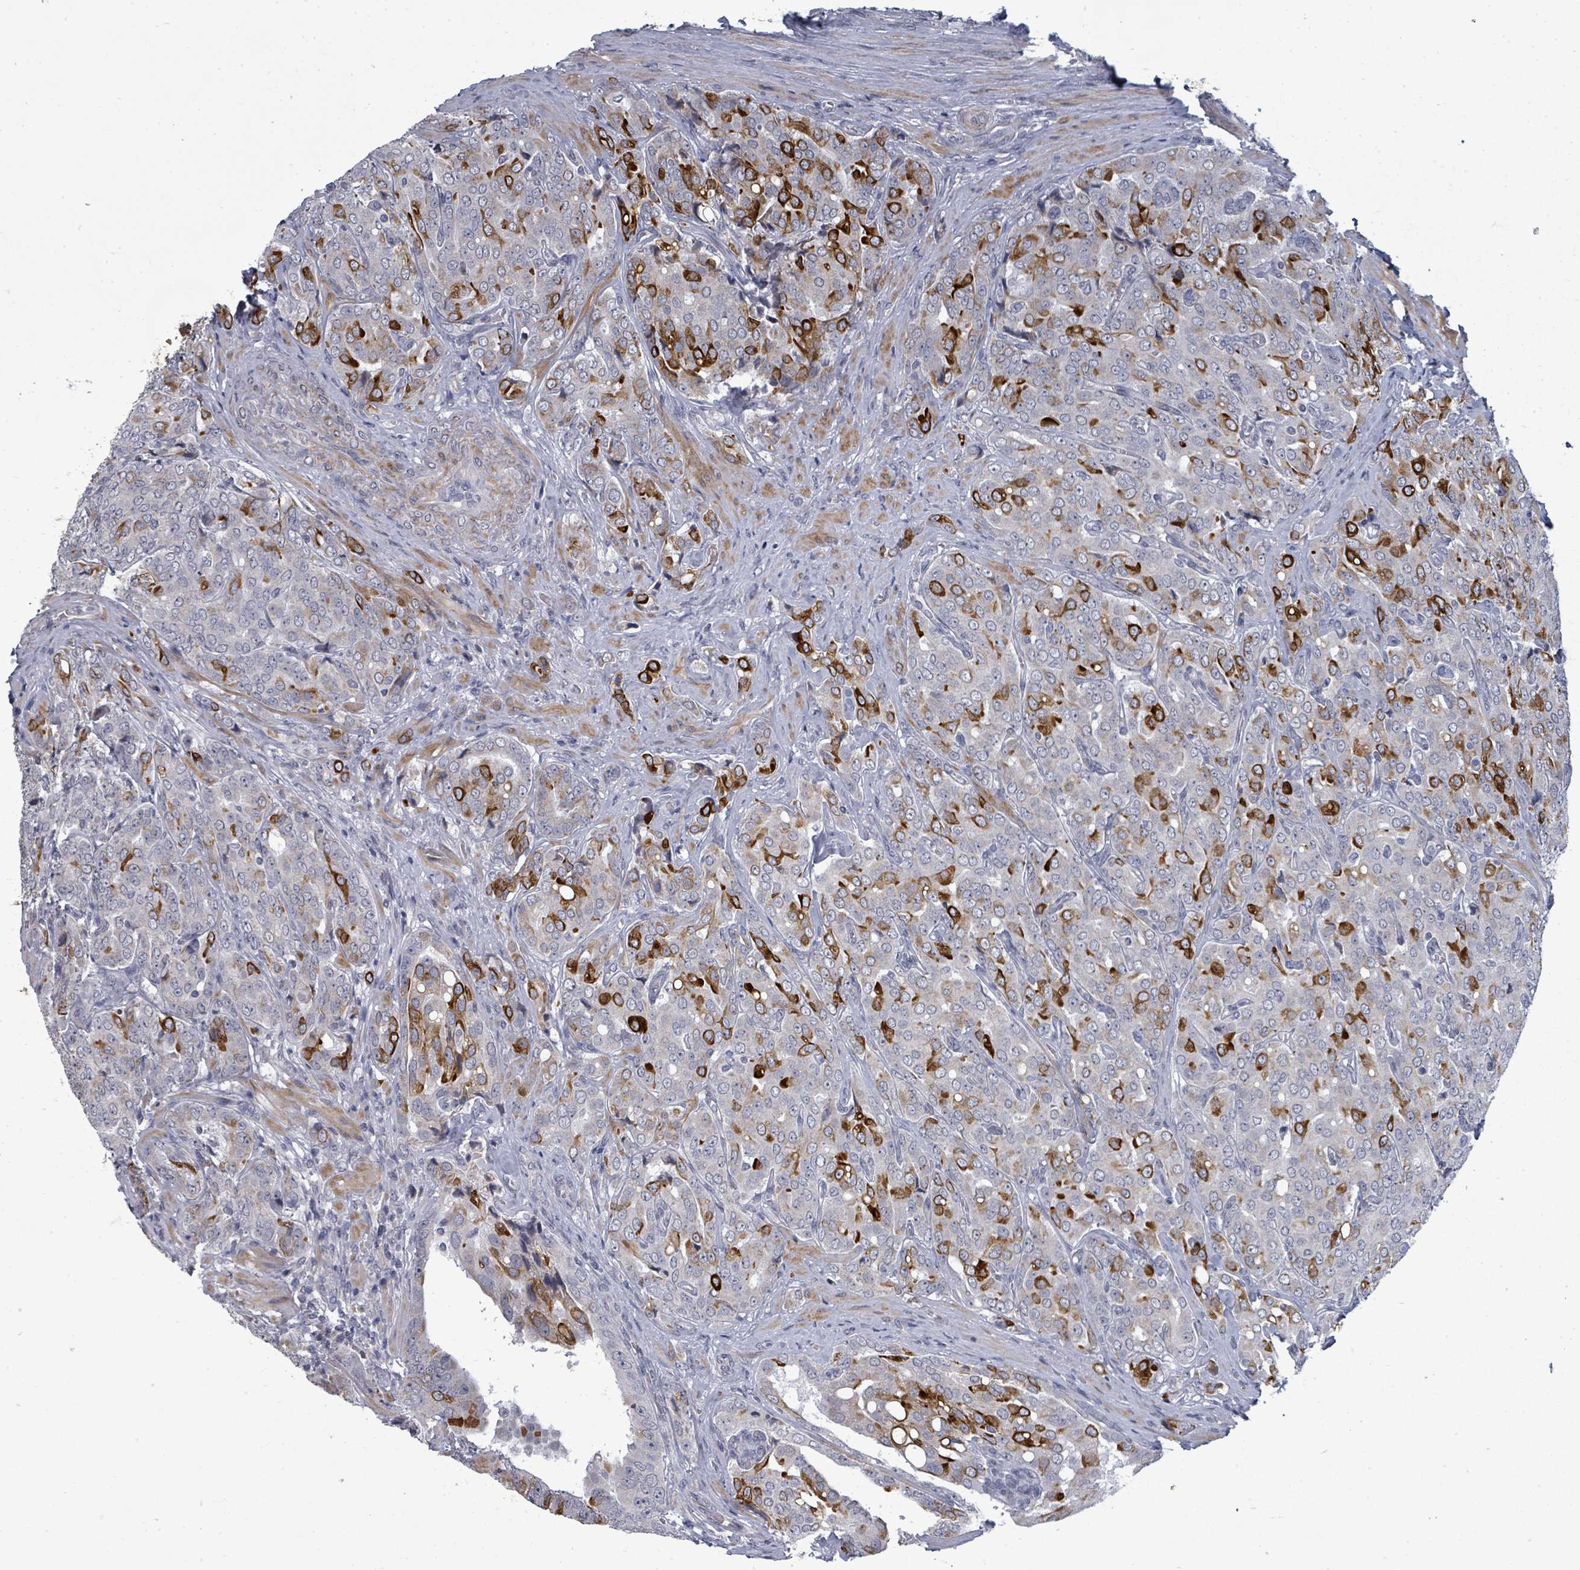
{"staining": {"intensity": "strong", "quantity": "25%-75%", "location": "cytoplasmic/membranous"}, "tissue": "prostate cancer", "cell_type": "Tumor cells", "image_type": "cancer", "snomed": [{"axis": "morphology", "description": "Adenocarcinoma, High grade"}, {"axis": "topography", "description": "Prostate"}], "caption": "Brown immunohistochemical staining in human adenocarcinoma (high-grade) (prostate) displays strong cytoplasmic/membranous staining in approximately 25%-75% of tumor cells.", "gene": "PTPN20", "patient": {"sex": "male", "age": 68}}